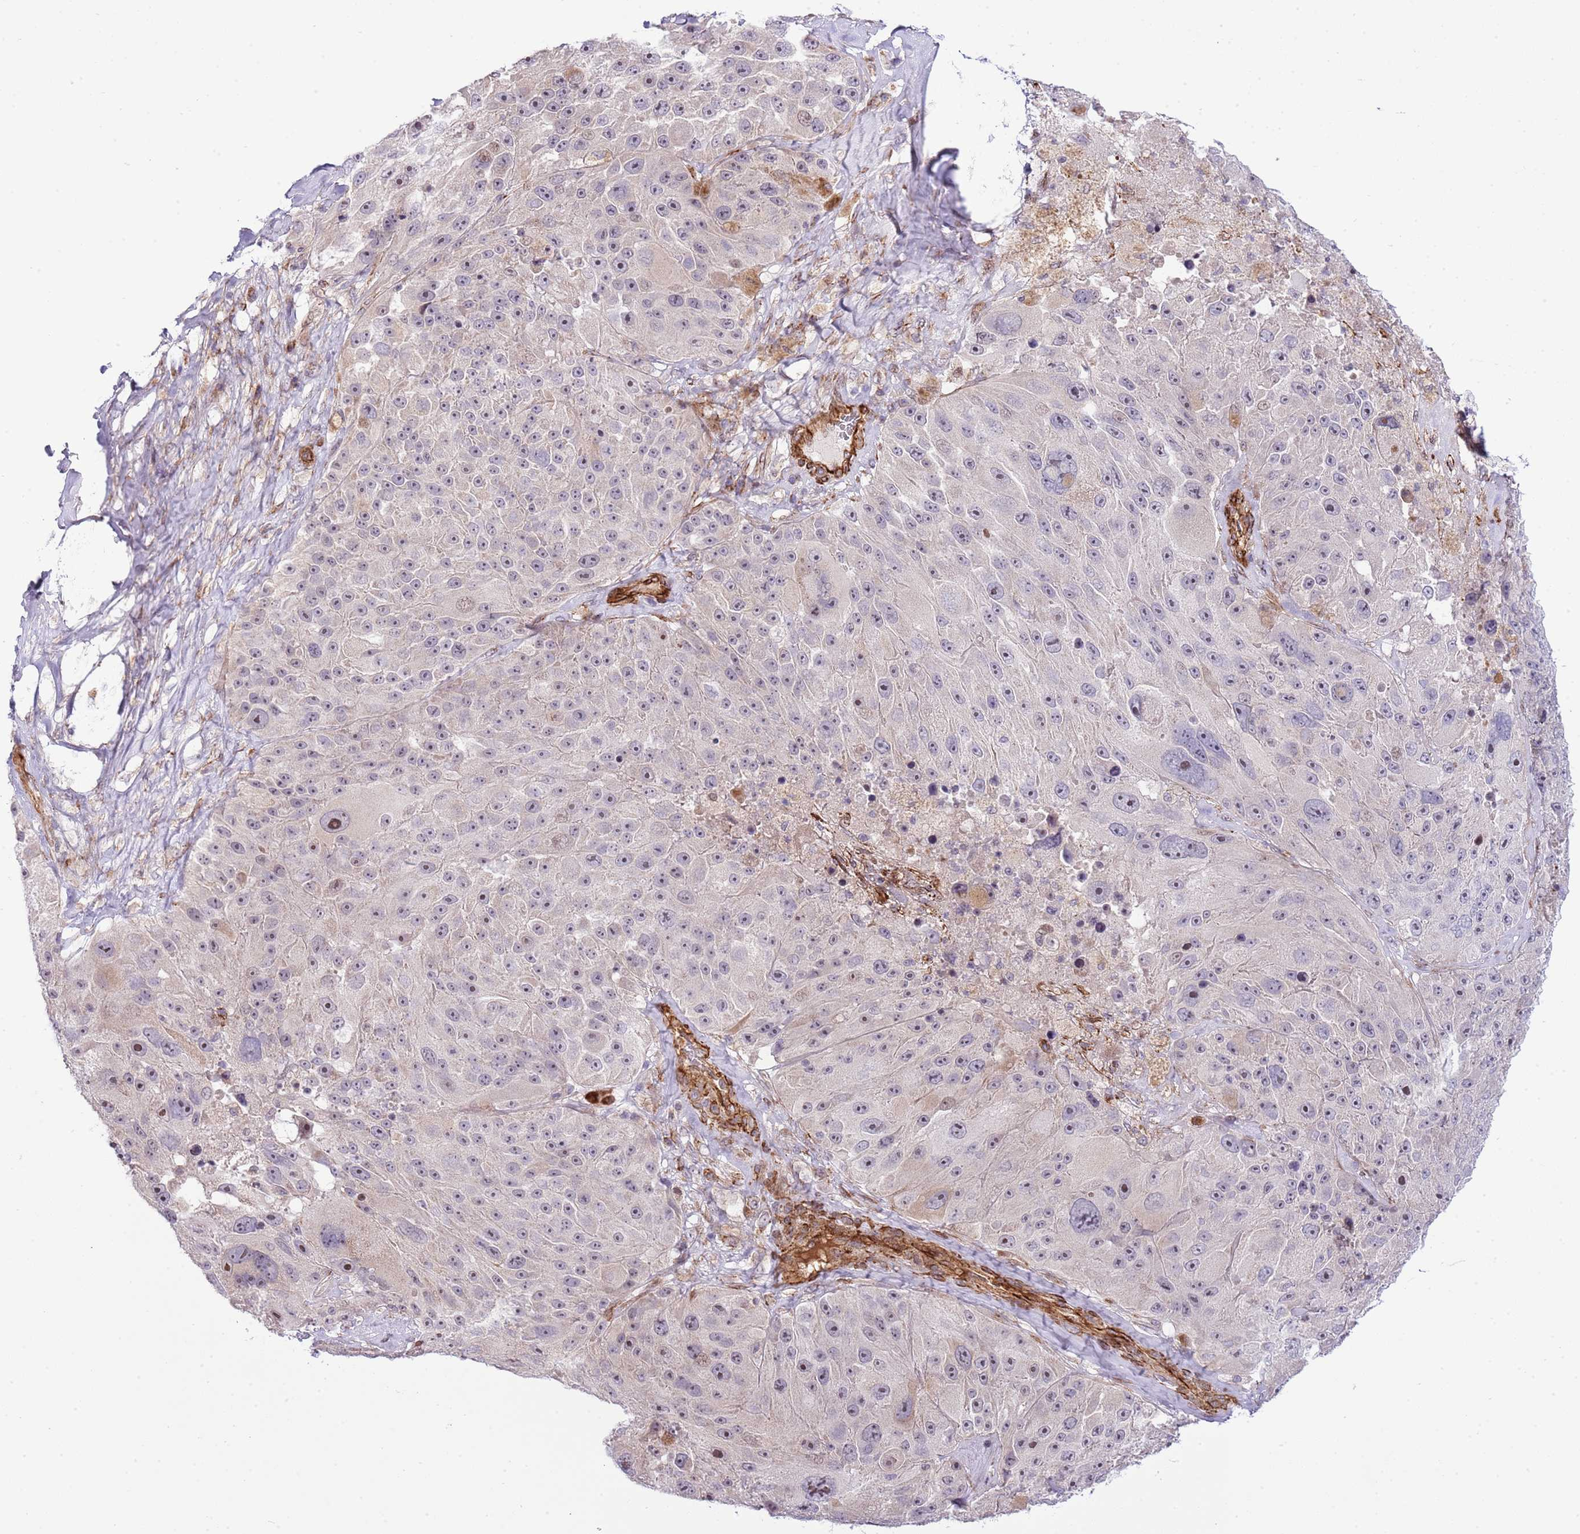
{"staining": {"intensity": "moderate", "quantity": "<25%", "location": "nuclear"}, "tissue": "melanoma", "cell_type": "Tumor cells", "image_type": "cancer", "snomed": [{"axis": "morphology", "description": "Malignant melanoma, Metastatic site"}, {"axis": "topography", "description": "Lymph node"}], "caption": "Melanoma stained with a brown dye exhibits moderate nuclear positive positivity in approximately <25% of tumor cells.", "gene": "NEK3", "patient": {"sex": "male", "age": 62}}